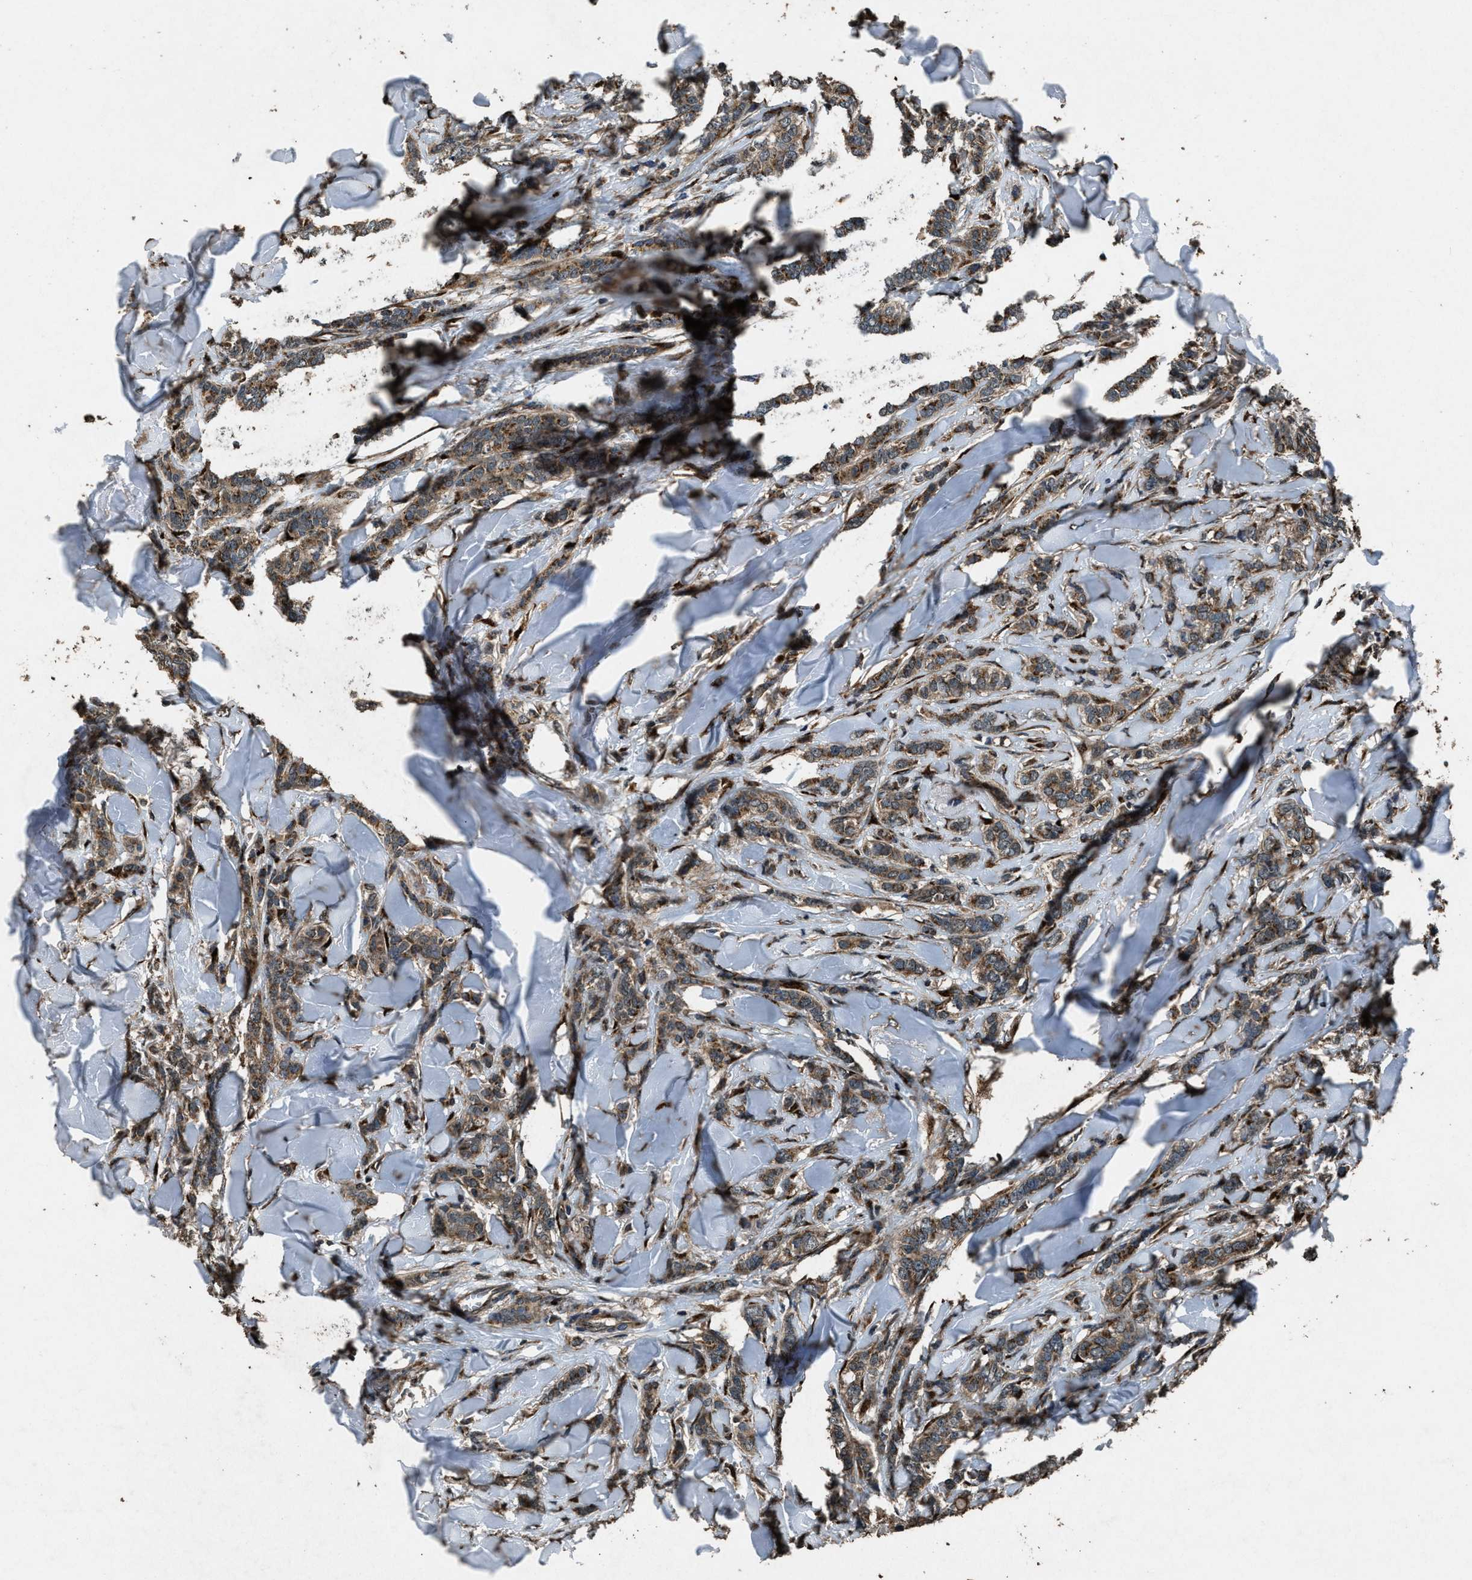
{"staining": {"intensity": "weak", "quantity": ">75%", "location": "cytoplasmic/membranous"}, "tissue": "breast cancer", "cell_type": "Tumor cells", "image_type": "cancer", "snomed": [{"axis": "morphology", "description": "Lobular carcinoma"}, {"axis": "topography", "description": "Skin"}, {"axis": "topography", "description": "Breast"}], "caption": "About >75% of tumor cells in human breast cancer display weak cytoplasmic/membranous protein staining as visualized by brown immunohistochemical staining.", "gene": "SLC38A10", "patient": {"sex": "female", "age": 46}}